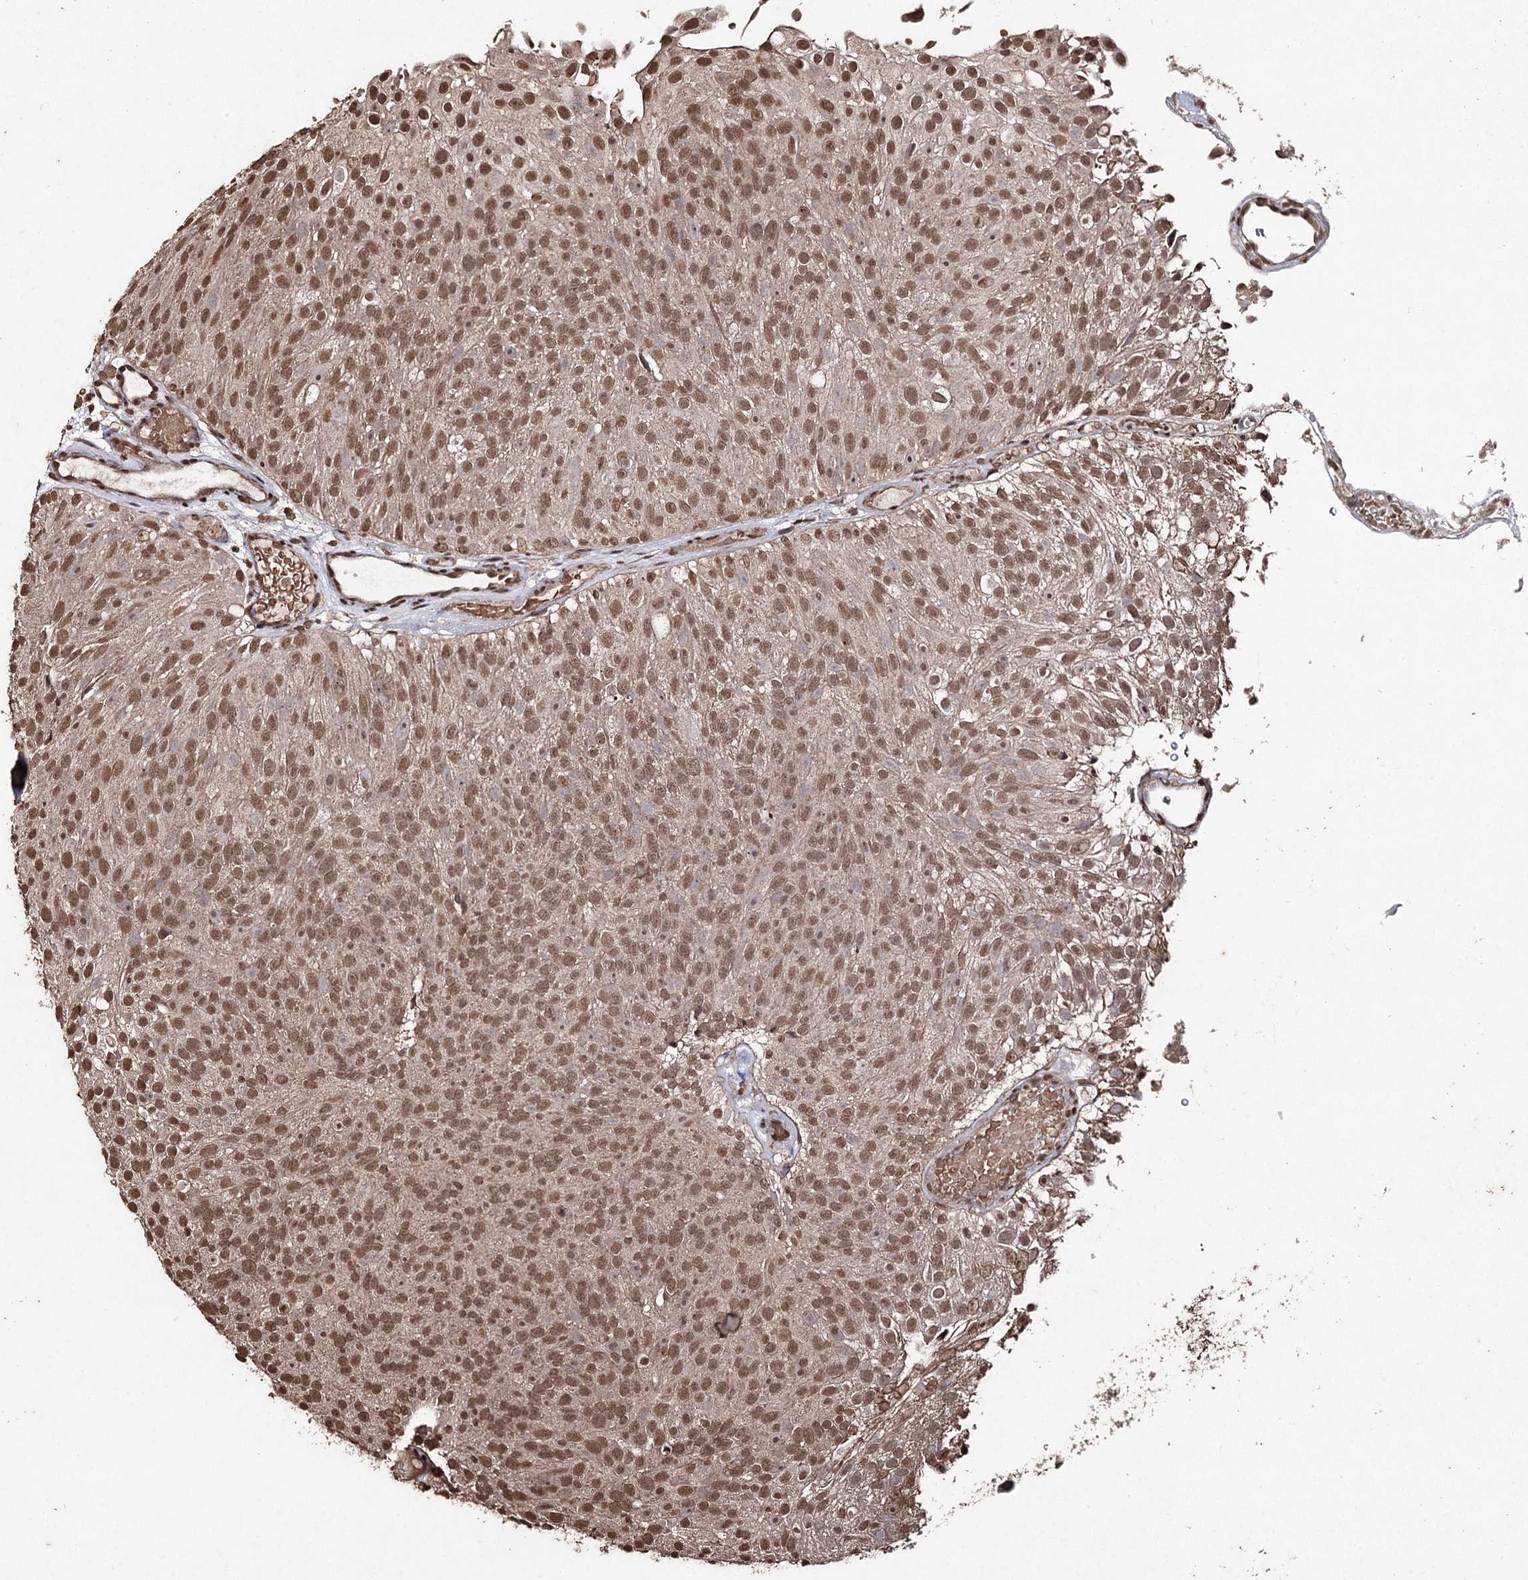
{"staining": {"intensity": "moderate", "quantity": ">75%", "location": "nuclear"}, "tissue": "urothelial cancer", "cell_type": "Tumor cells", "image_type": "cancer", "snomed": [{"axis": "morphology", "description": "Urothelial carcinoma, Low grade"}, {"axis": "topography", "description": "Urinary bladder"}], "caption": "Immunohistochemistry (IHC) (DAB) staining of human urothelial cancer shows moderate nuclear protein positivity in approximately >75% of tumor cells.", "gene": "ATG14", "patient": {"sex": "male", "age": 78}}